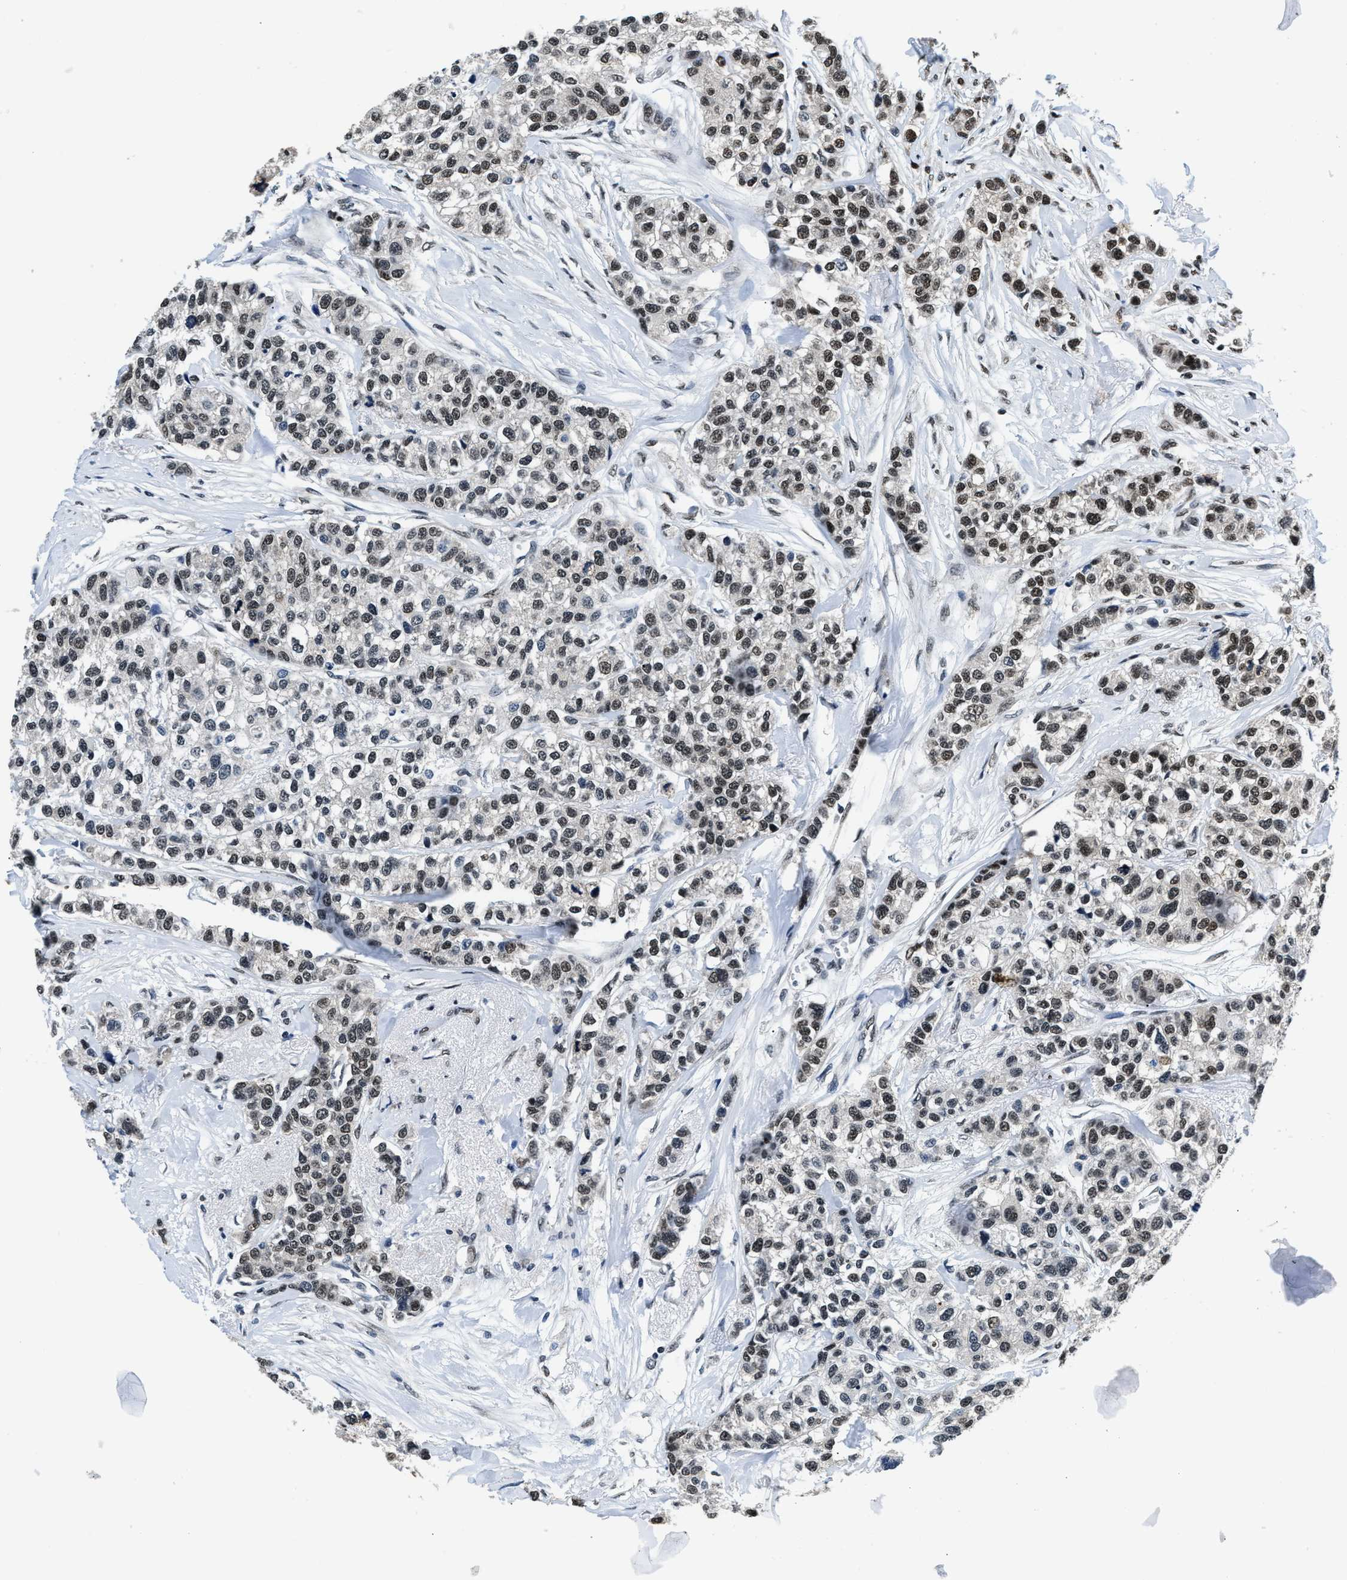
{"staining": {"intensity": "moderate", "quantity": "25%-75%", "location": "nuclear"}, "tissue": "breast cancer", "cell_type": "Tumor cells", "image_type": "cancer", "snomed": [{"axis": "morphology", "description": "Duct carcinoma"}, {"axis": "topography", "description": "Breast"}], "caption": "Immunohistochemistry (IHC) micrograph of neoplastic tissue: human breast infiltrating ductal carcinoma stained using immunohistochemistry reveals medium levels of moderate protein expression localized specifically in the nuclear of tumor cells, appearing as a nuclear brown color.", "gene": "CCNDBP1", "patient": {"sex": "female", "age": 51}}